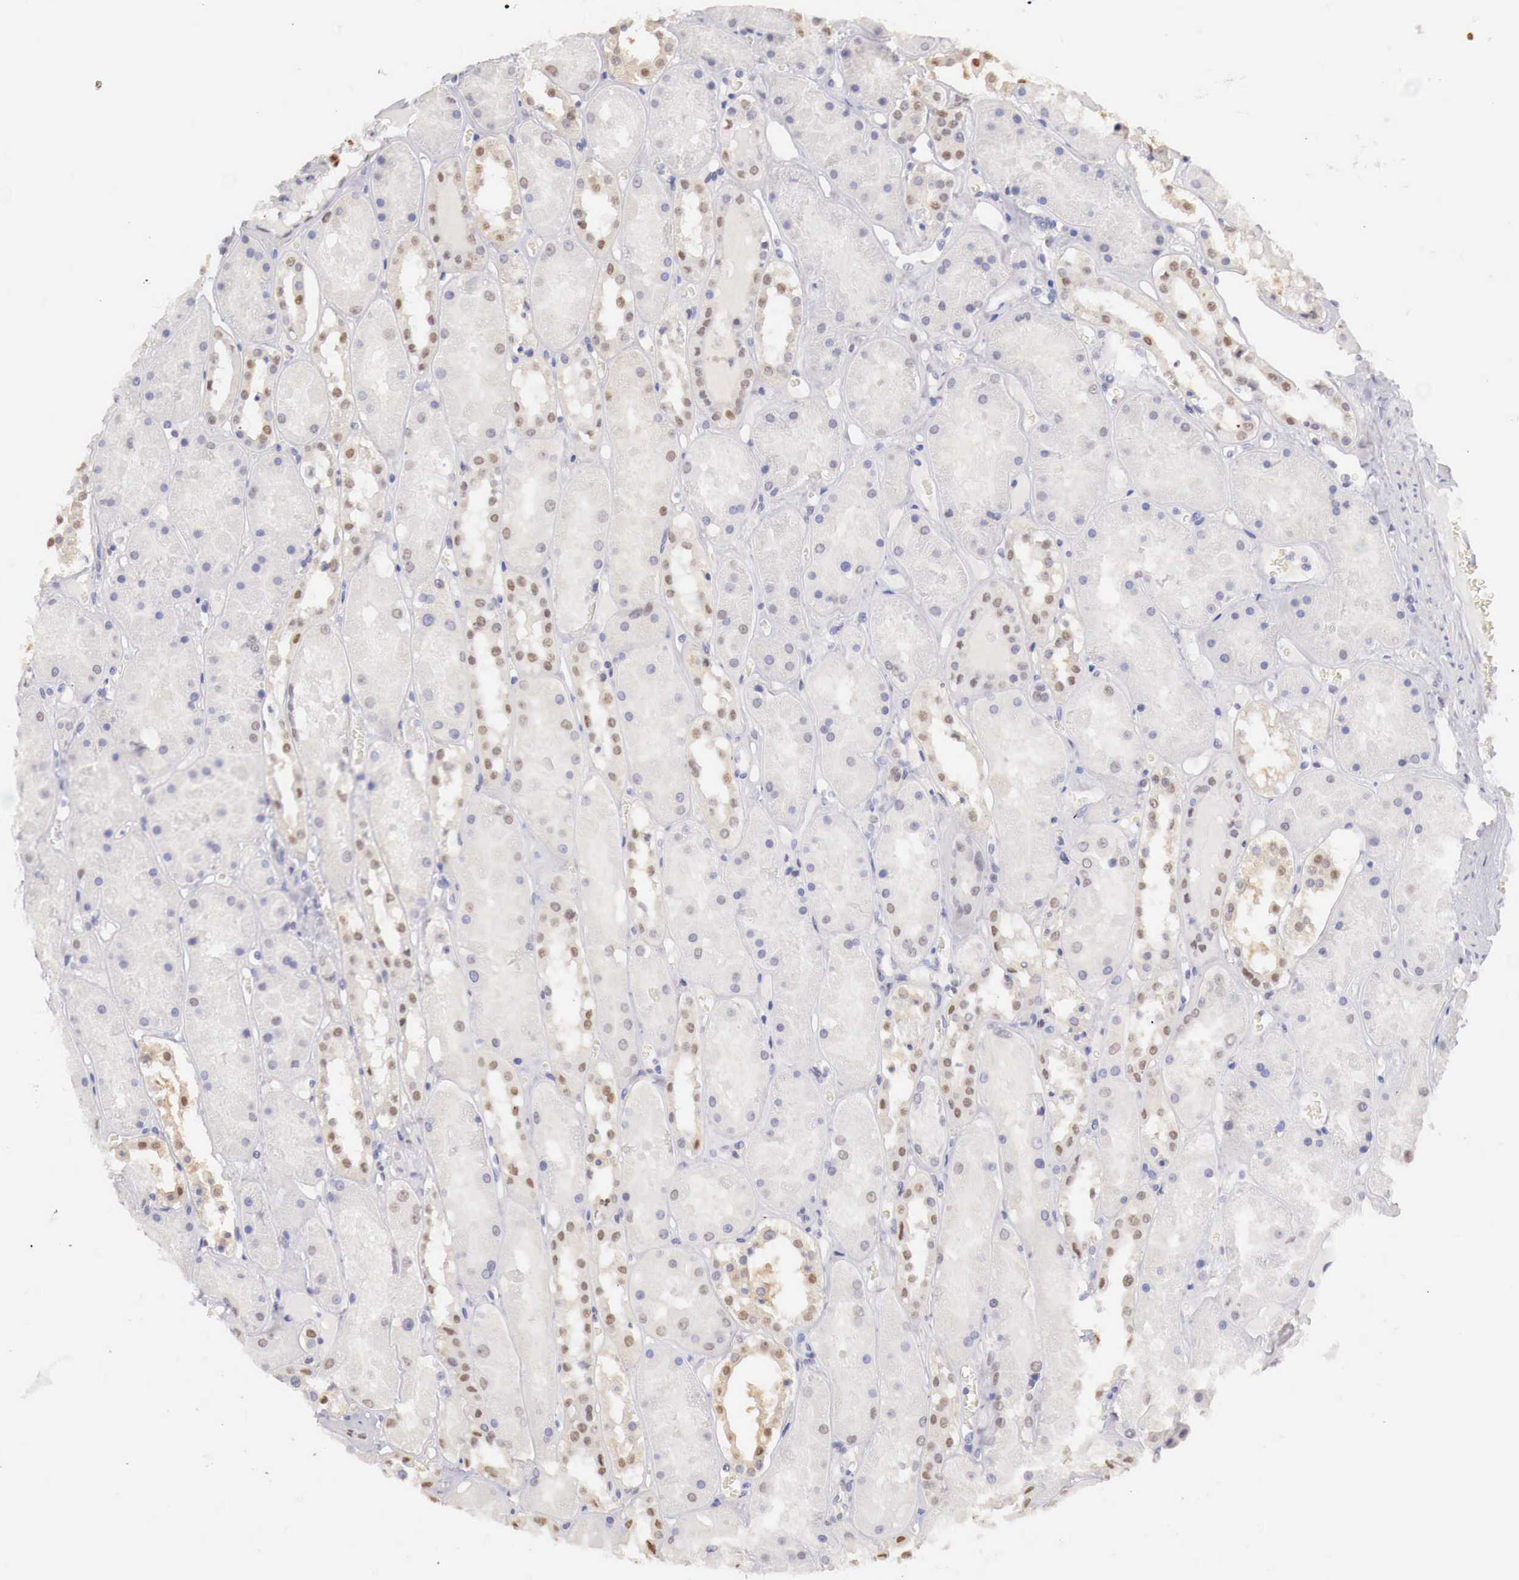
{"staining": {"intensity": "moderate", "quantity": "<25%", "location": "nuclear"}, "tissue": "kidney", "cell_type": "Cells in glomeruli", "image_type": "normal", "snomed": [{"axis": "morphology", "description": "Normal tissue, NOS"}, {"axis": "topography", "description": "Kidney"}], "caption": "An immunohistochemistry photomicrograph of normal tissue is shown. Protein staining in brown highlights moderate nuclear positivity in kidney within cells in glomeruli.", "gene": "UBA1", "patient": {"sex": "male", "age": 36}}